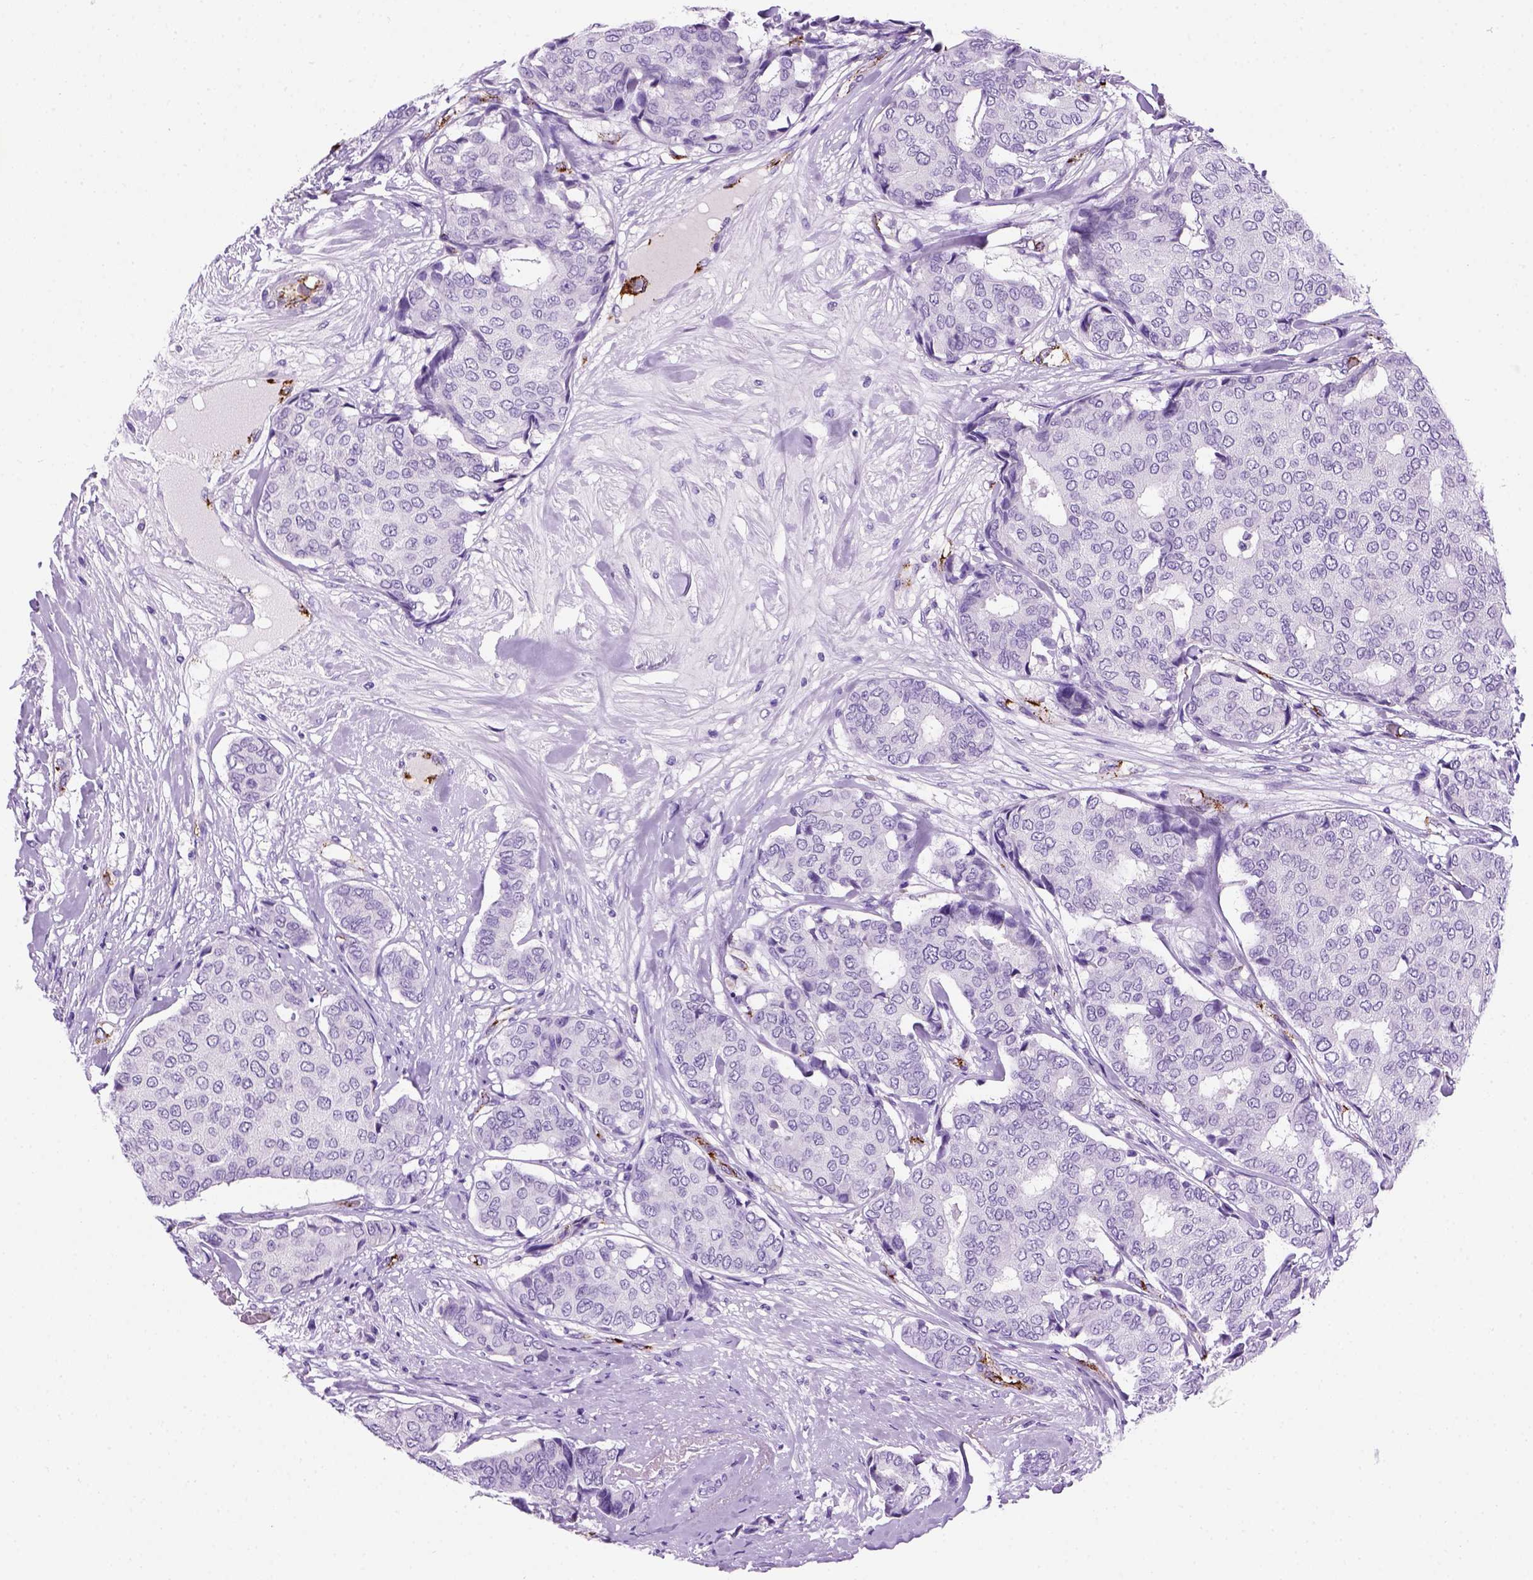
{"staining": {"intensity": "negative", "quantity": "none", "location": "none"}, "tissue": "breast cancer", "cell_type": "Tumor cells", "image_type": "cancer", "snomed": [{"axis": "morphology", "description": "Duct carcinoma"}, {"axis": "topography", "description": "Breast"}], "caption": "This is an immunohistochemistry micrograph of human invasive ductal carcinoma (breast). There is no positivity in tumor cells.", "gene": "VWF", "patient": {"sex": "female", "age": 75}}